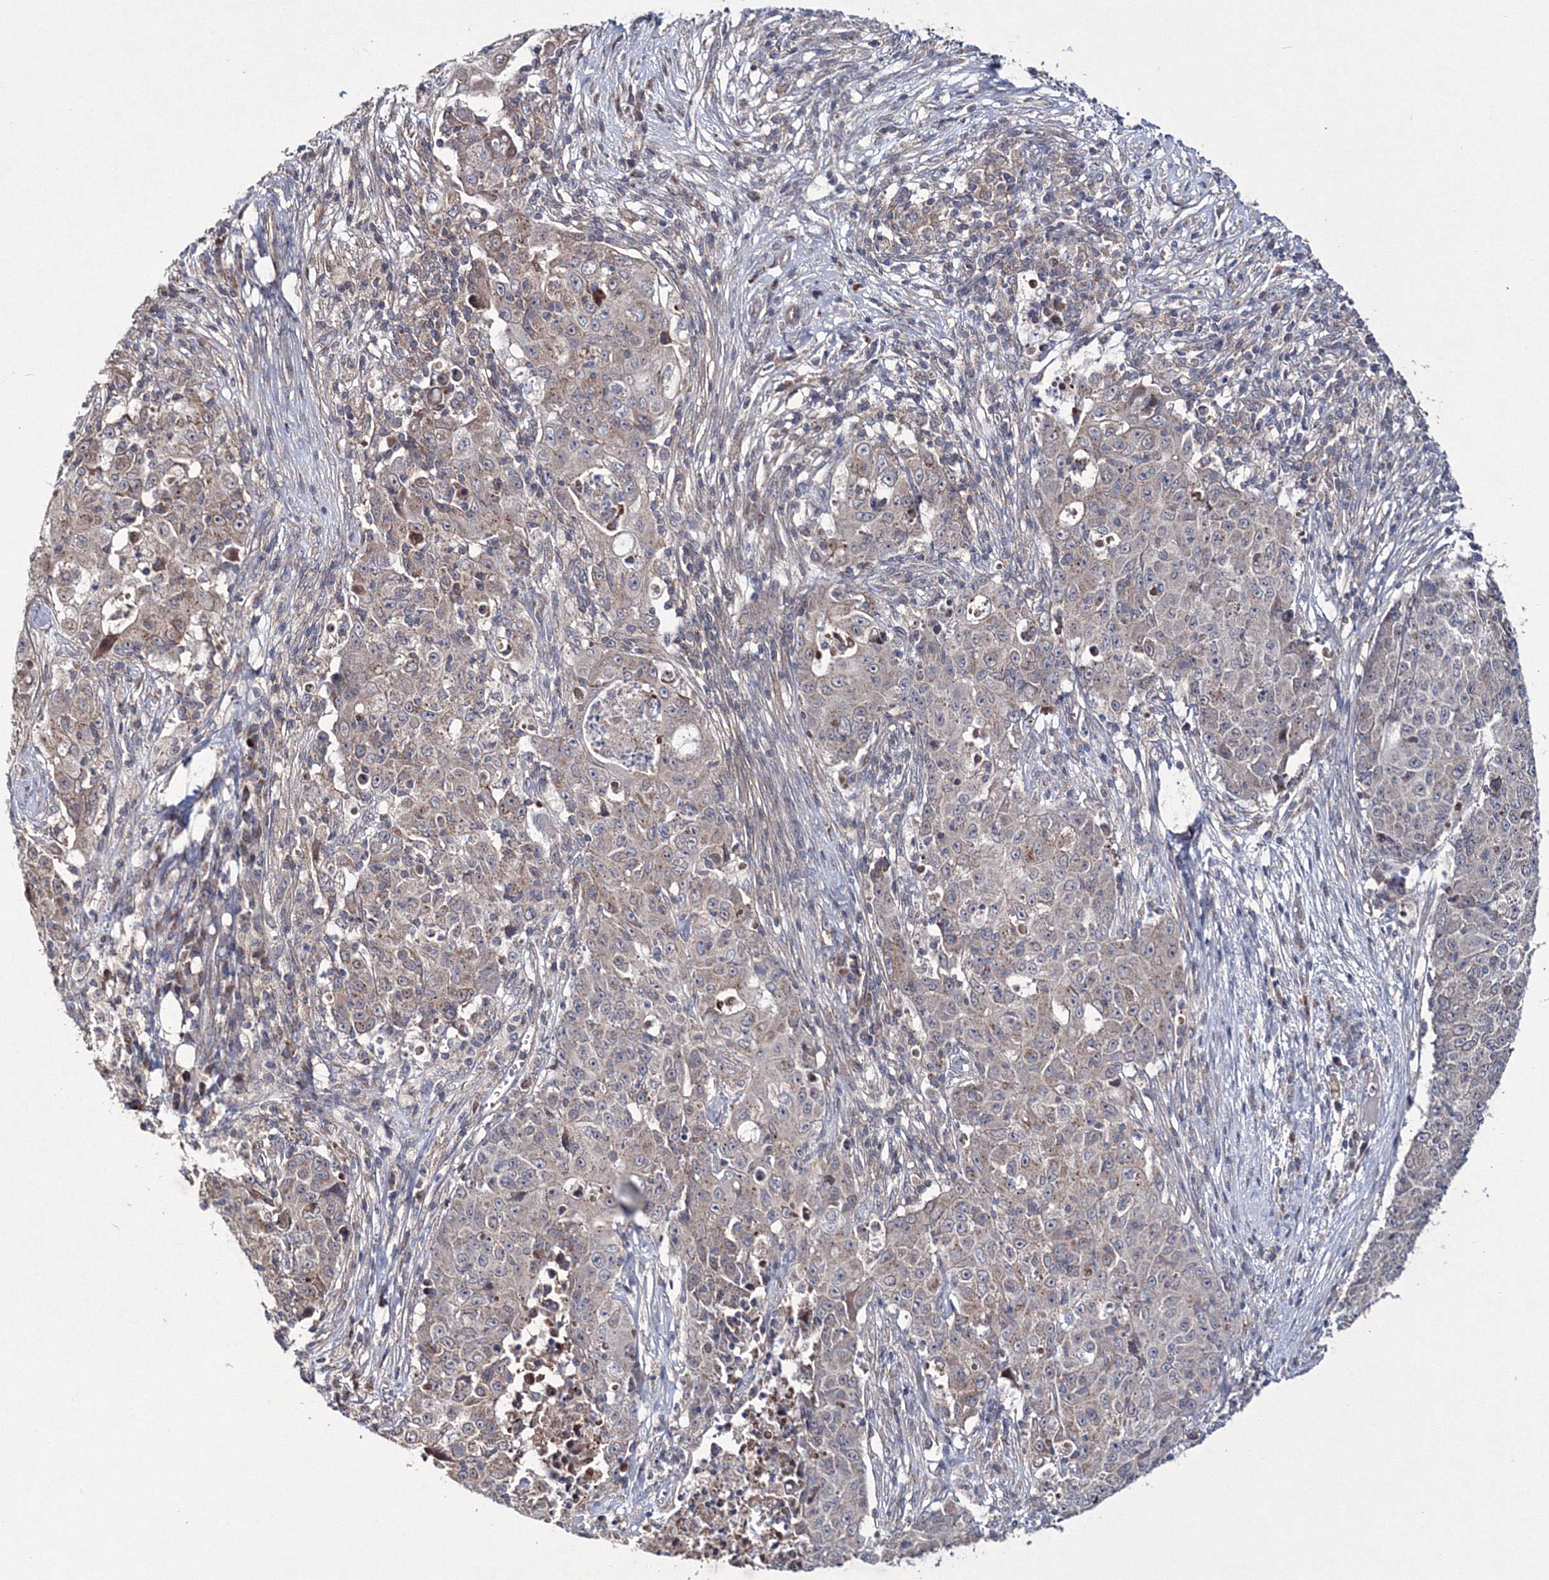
{"staining": {"intensity": "negative", "quantity": "none", "location": "none"}, "tissue": "ovarian cancer", "cell_type": "Tumor cells", "image_type": "cancer", "snomed": [{"axis": "morphology", "description": "Carcinoma, endometroid"}, {"axis": "topography", "description": "Ovary"}], "caption": "High magnification brightfield microscopy of ovarian endometroid carcinoma stained with DAB (3,3'-diaminobenzidine) (brown) and counterstained with hematoxylin (blue): tumor cells show no significant staining.", "gene": "PPP2R2B", "patient": {"sex": "female", "age": 42}}